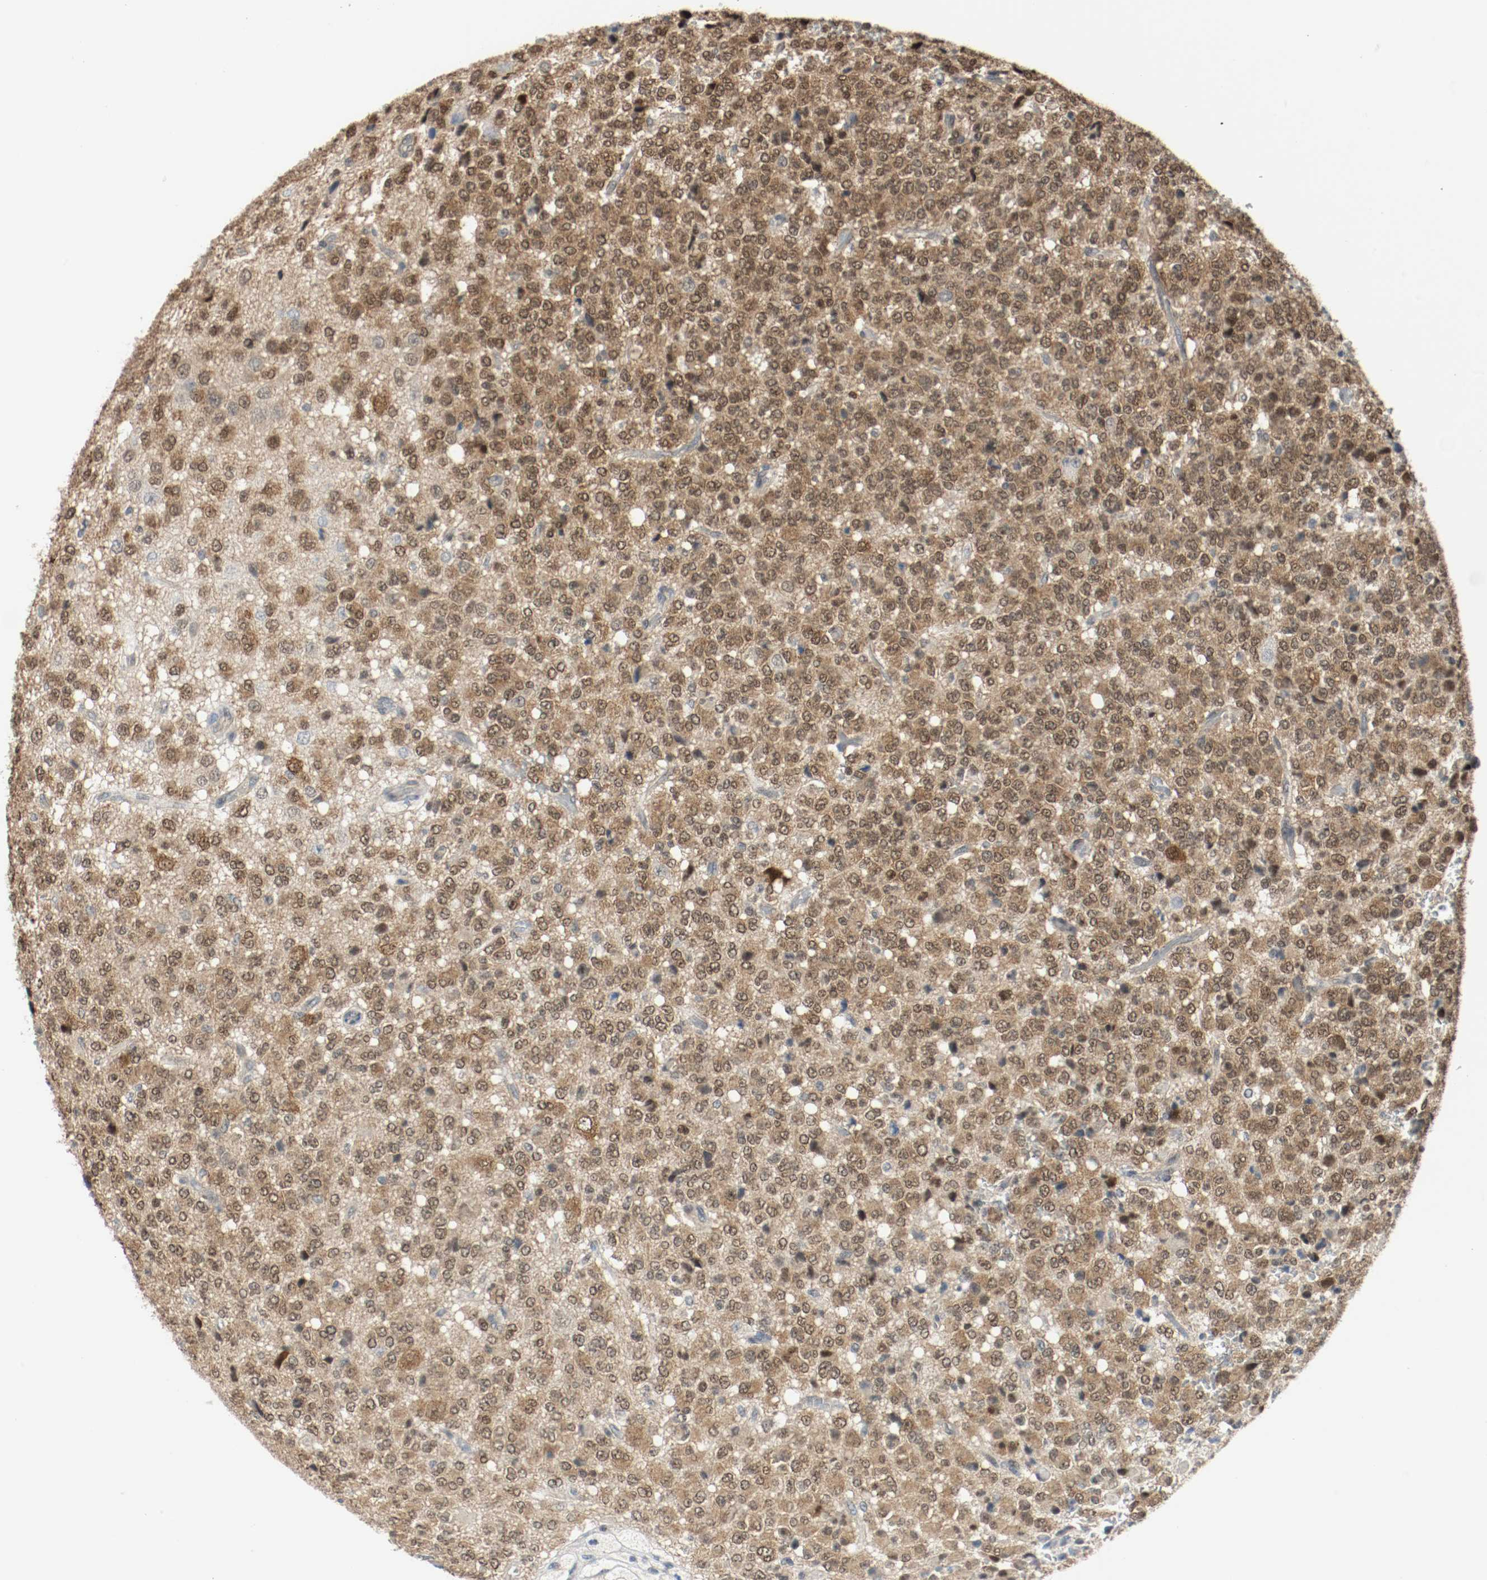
{"staining": {"intensity": "strong", "quantity": "25%-75%", "location": "cytoplasmic/membranous,nuclear"}, "tissue": "glioma", "cell_type": "Tumor cells", "image_type": "cancer", "snomed": [{"axis": "morphology", "description": "Glioma, malignant, High grade"}, {"axis": "topography", "description": "pancreas cauda"}], "caption": "This histopathology image demonstrates immunohistochemistry (IHC) staining of malignant glioma (high-grade), with high strong cytoplasmic/membranous and nuclear positivity in about 25%-75% of tumor cells.", "gene": "PPME1", "patient": {"sex": "male", "age": 60}}